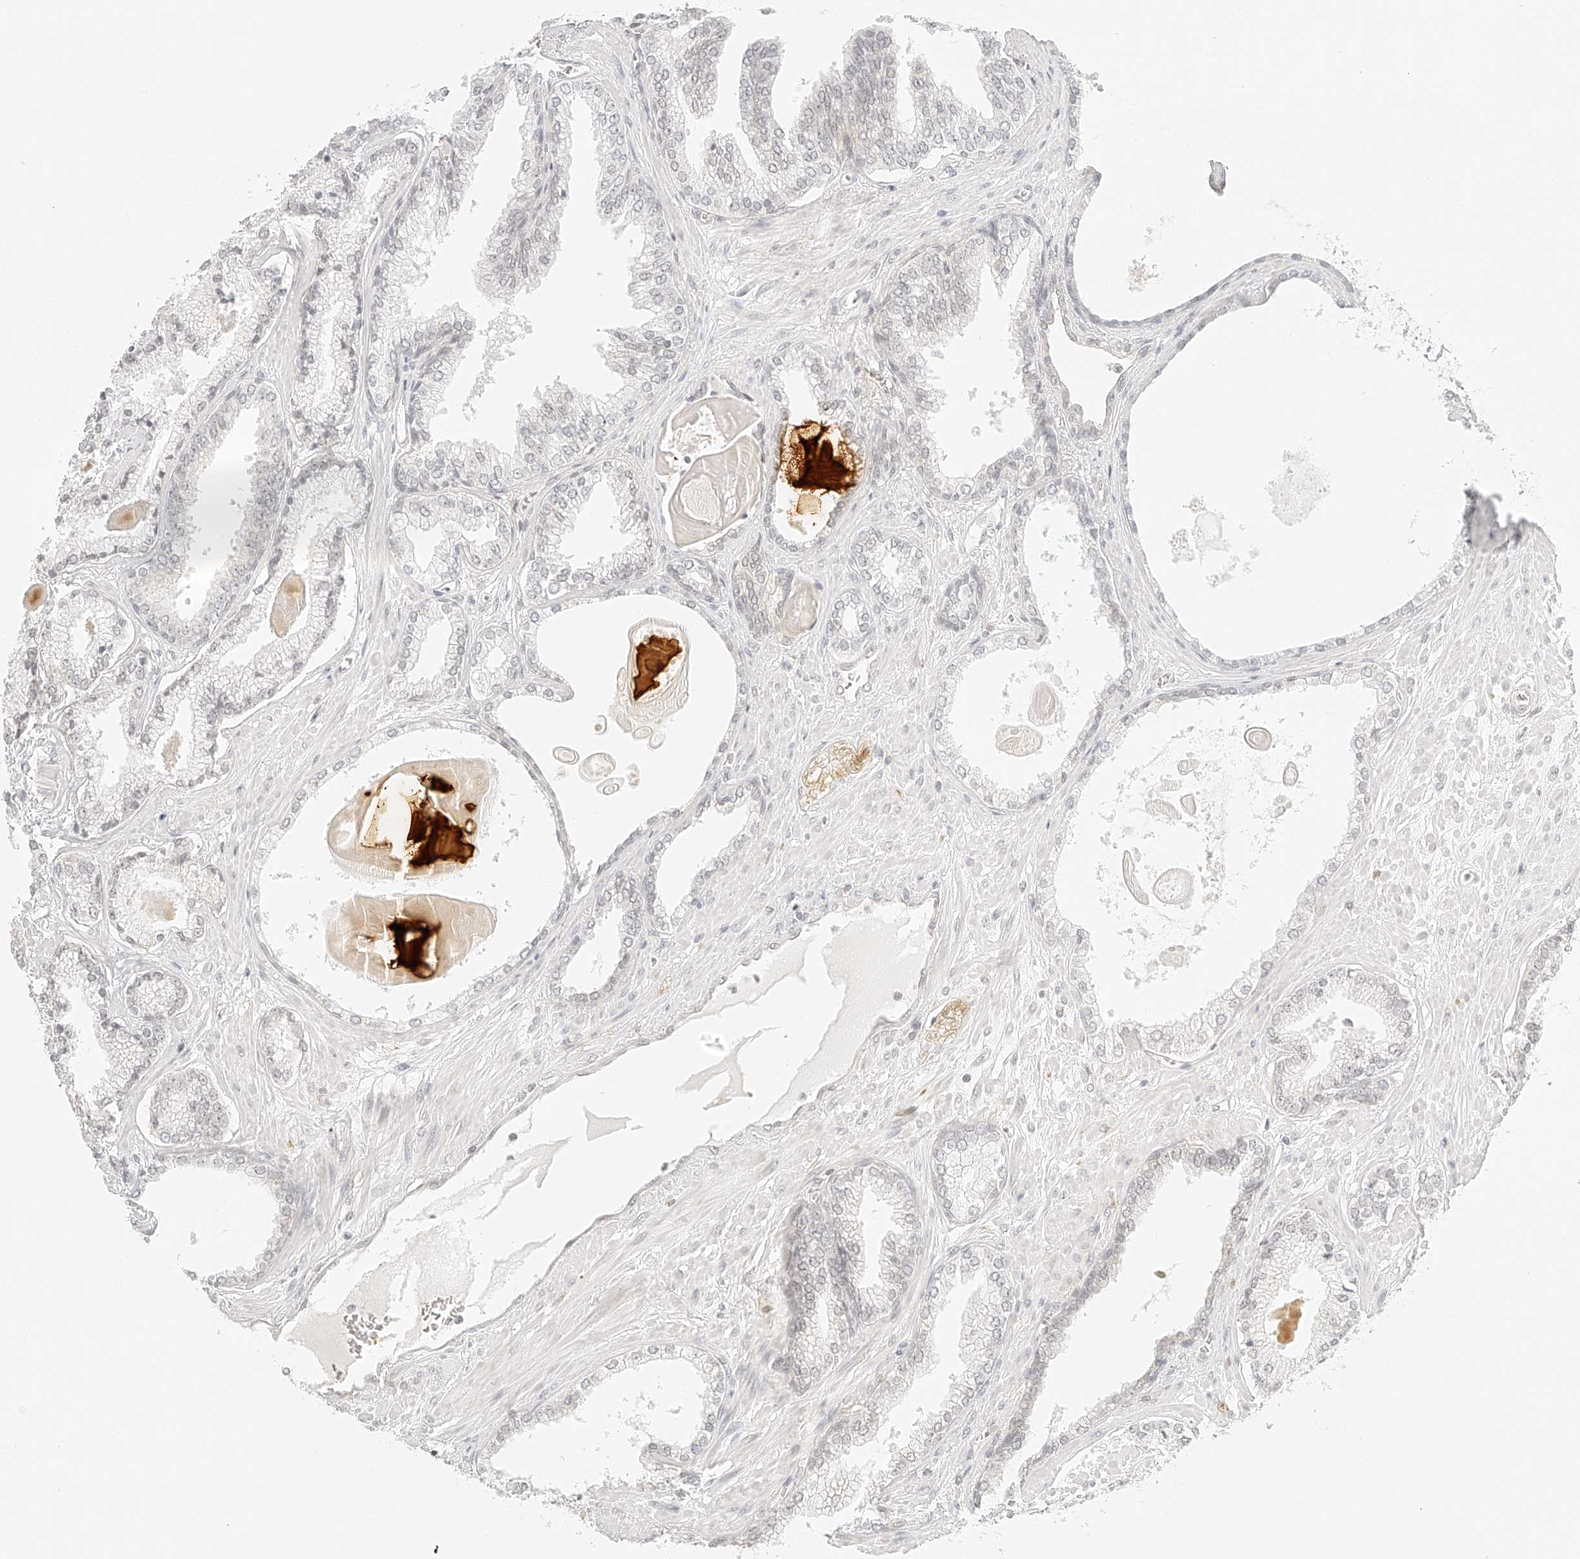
{"staining": {"intensity": "negative", "quantity": "none", "location": "none"}, "tissue": "prostate cancer", "cell_type": "Tumor cells", "image_type": "cancer", "snomed": [{"axis": "morphology", "description": "Adenocarcinoma, Low grade"}, {"axis": "topography", "description": "Prostate"}], "caption": "Prostate cancer was stained to show a protein in brown. There is no significant staining in tumor cells.", "gene": "ZFP69", "patient": {"sex": "male", "age": 70}}